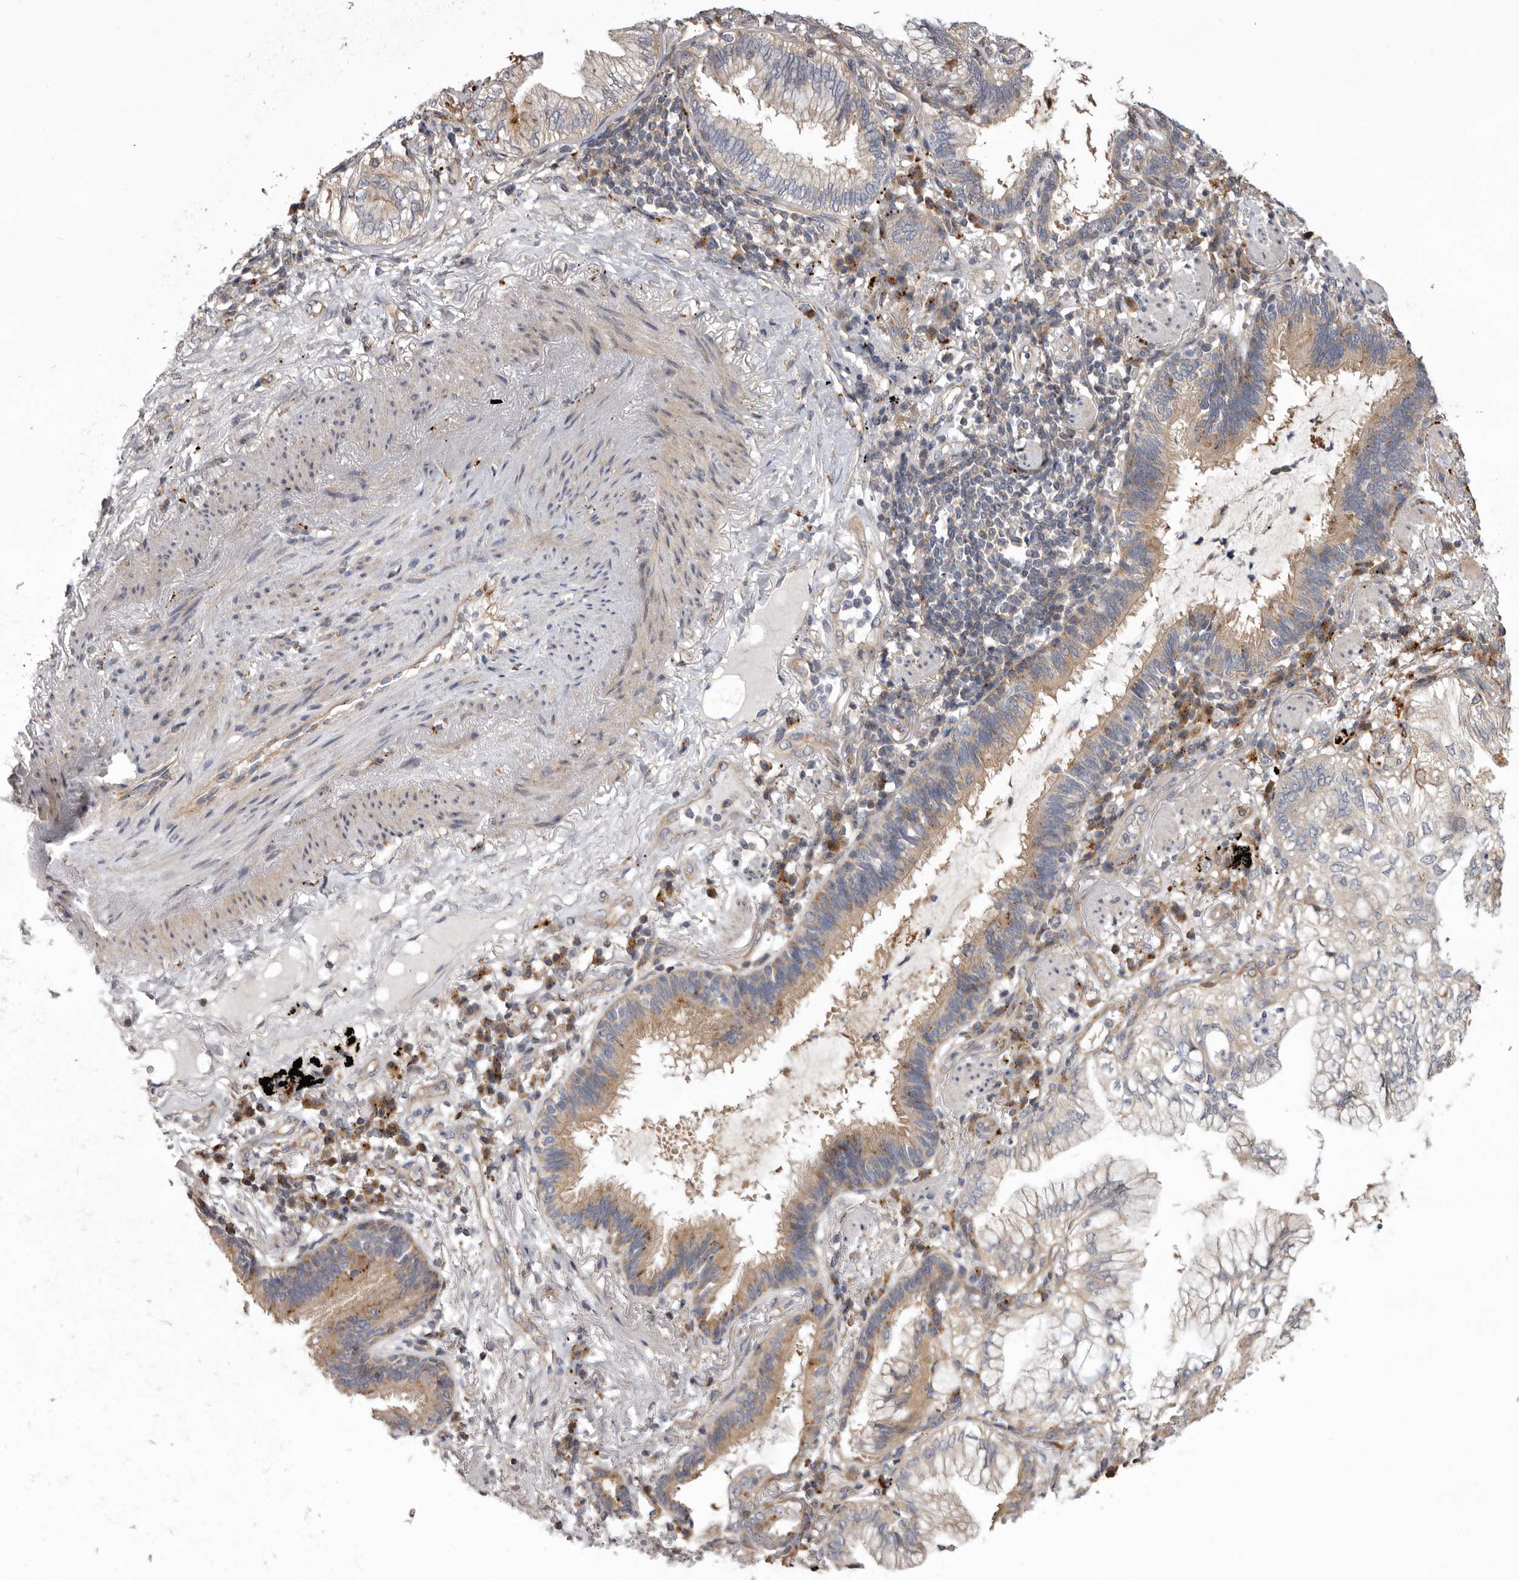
{"staining": {"intensity": "moderate", "quantity": "<25%", "location": "cytoplasmic/membranous"}, "tissue": "lung cancer", "cell_type": "Tumor cells", "image_type": "cancer", "snomed": [{"axis": "morphology", "description": "Adenocarcinoma, NOS"}, {"axis": "topography", "description": "Lung"}], "caption": "Lung cancer (adenocarcinoma) tissue exhibits moderate cytoplasmic/membranous positivity in about <25% of tumor cells (IHC, brightfield microscopy, high magnification).", "gene": "WDR47", "patient": {"sex": "female", "age": 70}}